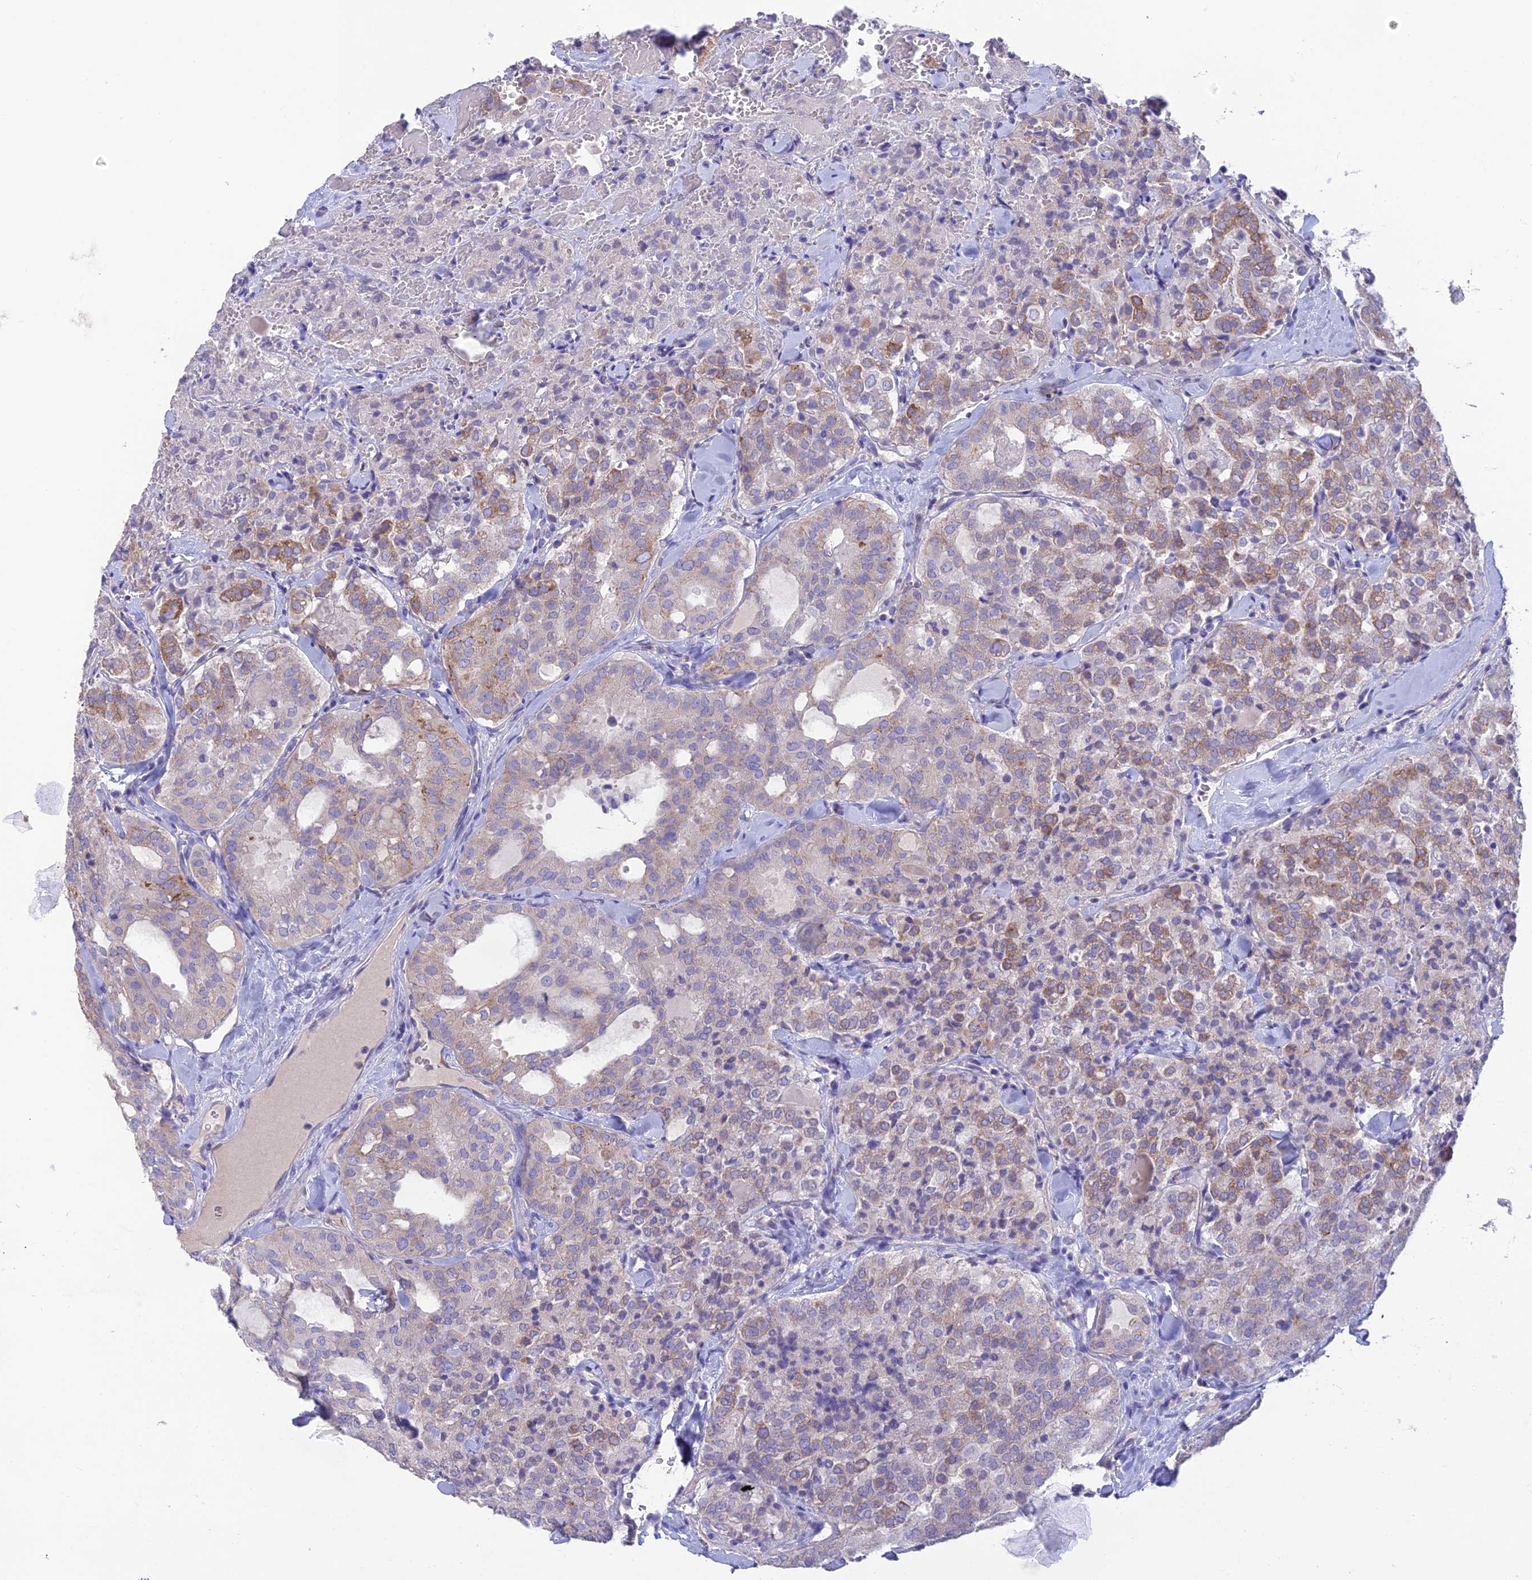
{"staining": {"intensity": "moderate", "quantity": "<25%", "location": "cytoplasmic/membranous"}, "tissue": "thyroid cancer", "cell_type": "Tumor cells", "image_type": "cancer", "snomed": [{"axis": "morphology", "description": "Follicular adenoma carcinoma, NOS"}, {"axis": "topography", "description": "Thyroid gland"}], "caption": "A micrograph of thyroid cancer (follicular adenoma carcinoma) stained for a protein demonstrates moderate cytoplasmic/membranous brown staining in tumor cells.", "gene": "HSD17B2", "patient": {"sex": "male", "age": 75}}